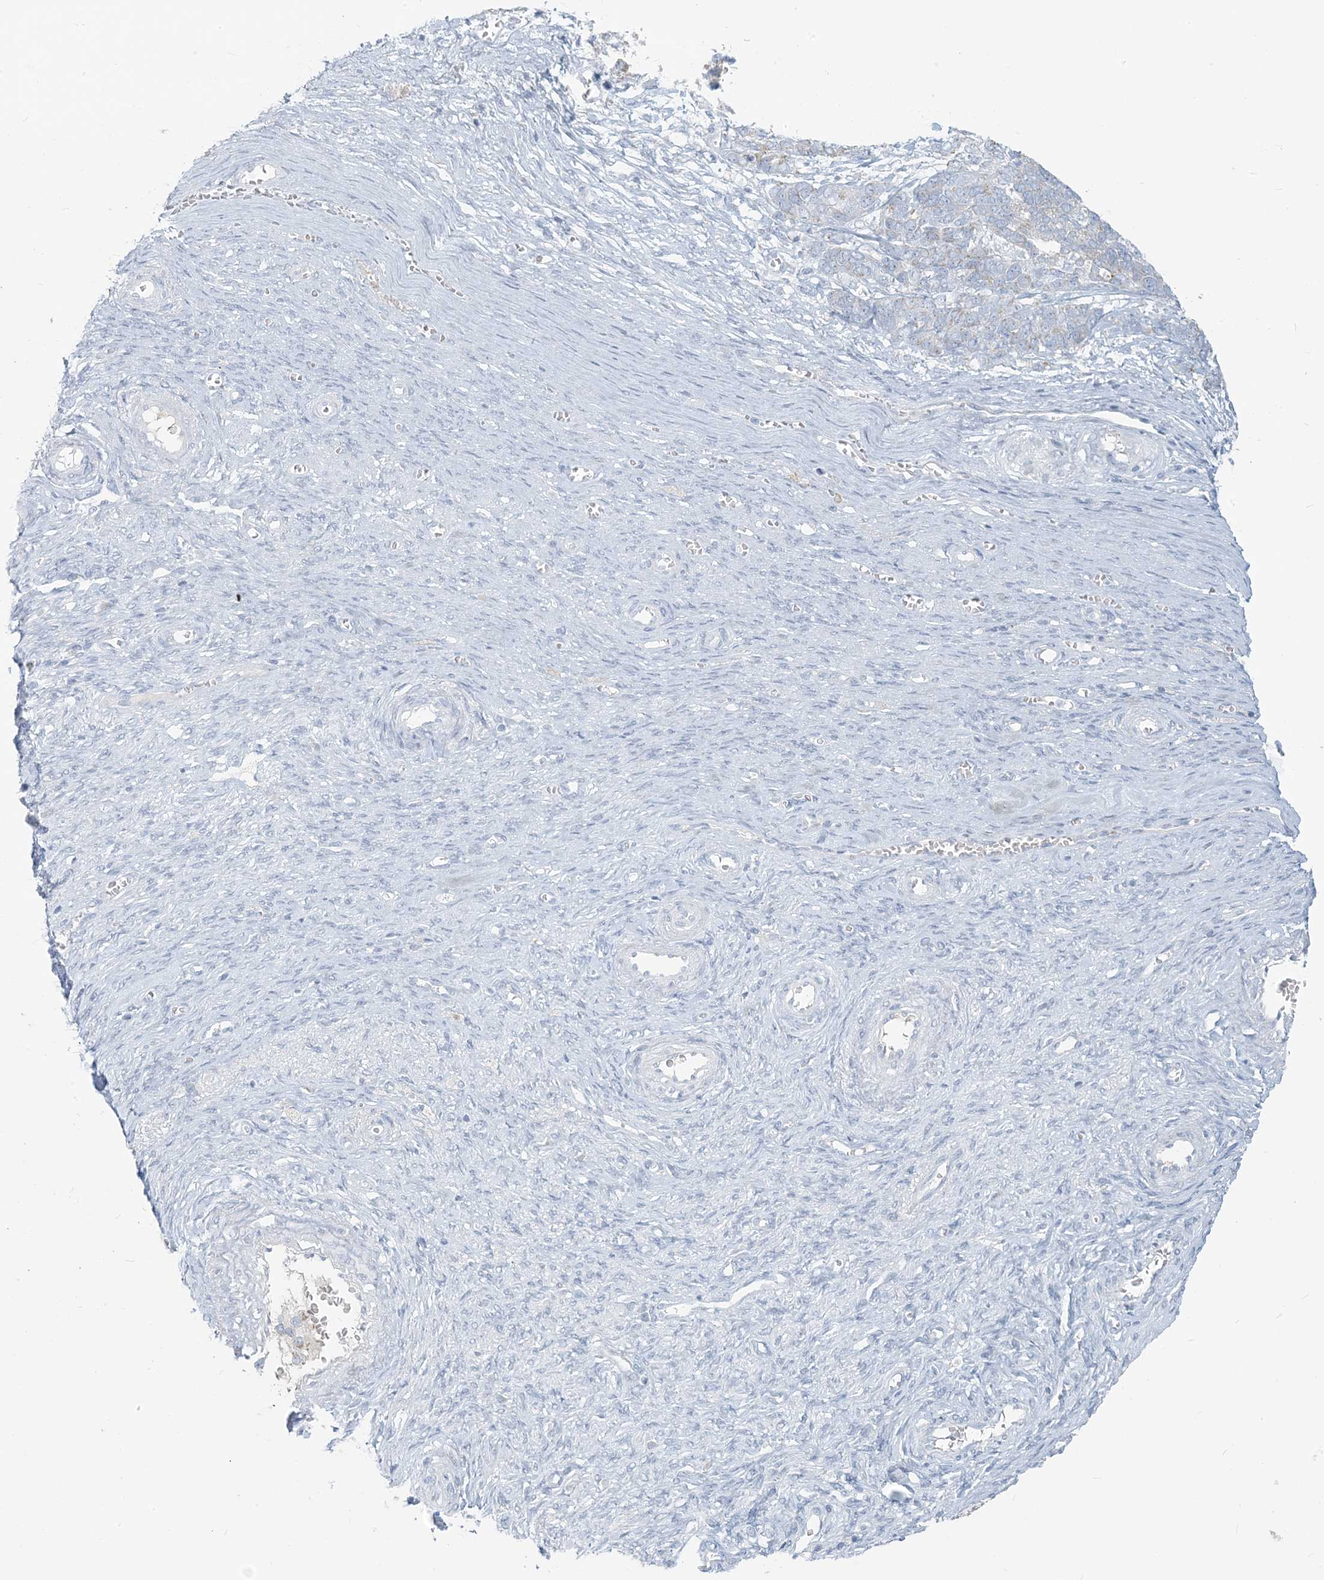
{"staining": {"intensity": "negative", "quantity": "none", "location": "none"}, "tissue": "ovarian cancer", "cell_type": "Tumor cells", "image_type": "cancer", "snomed": [{"axis": "morphology", "description": "Cystadenocarcinoma, serous, NOS"}, {"axis": "topography", "description": "Ovary"}], "caption": "This is an immunohistochemistry photomicrograph of human ovarian serous cystadenocarcinoma. There is no positivity in tumor cells.", "gene": "SCML1", "patient": {"sex": "female", "age": 44}}